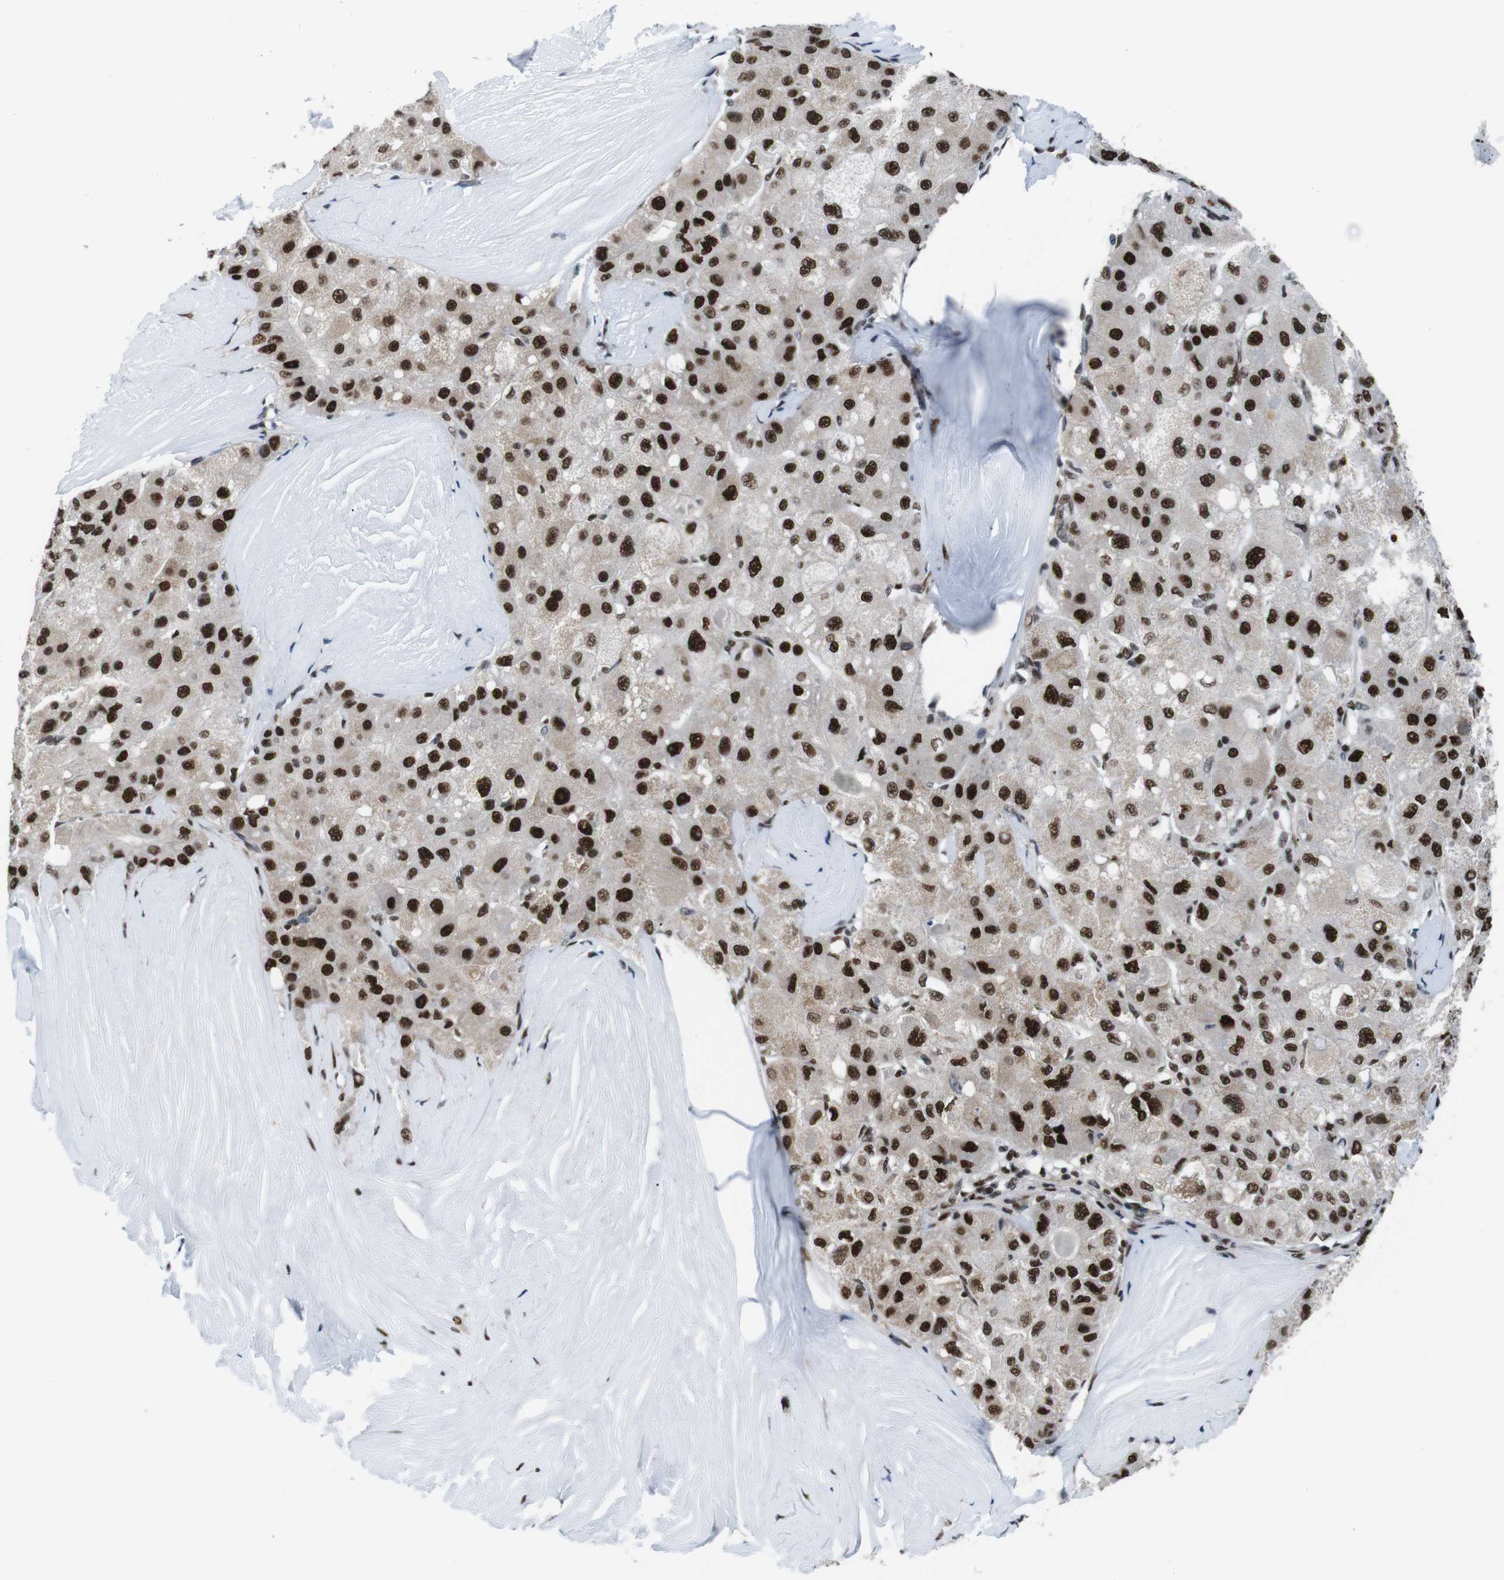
{"staining": {"intensity": "strong", "quantity": ">75%", "location": "nuclear"}, "tissue": "liver cancer", "cell_type": "Tumor cells", "image_type": "cancer", "snomed": [{"axis": "morphology", "description": "Carcinoma, Hepatocellular, NOS"}, {"axis": "topography", "description": "Liver"}], "caption": "High-power microscopy captured an IHC histopathology image of hepatocellular carcinoma (liver), revealing strong nuclear positivity in approximately >75% of tumor cells.", "gene": "PSME3", "patient": {"sex": "male", "age": 80}}